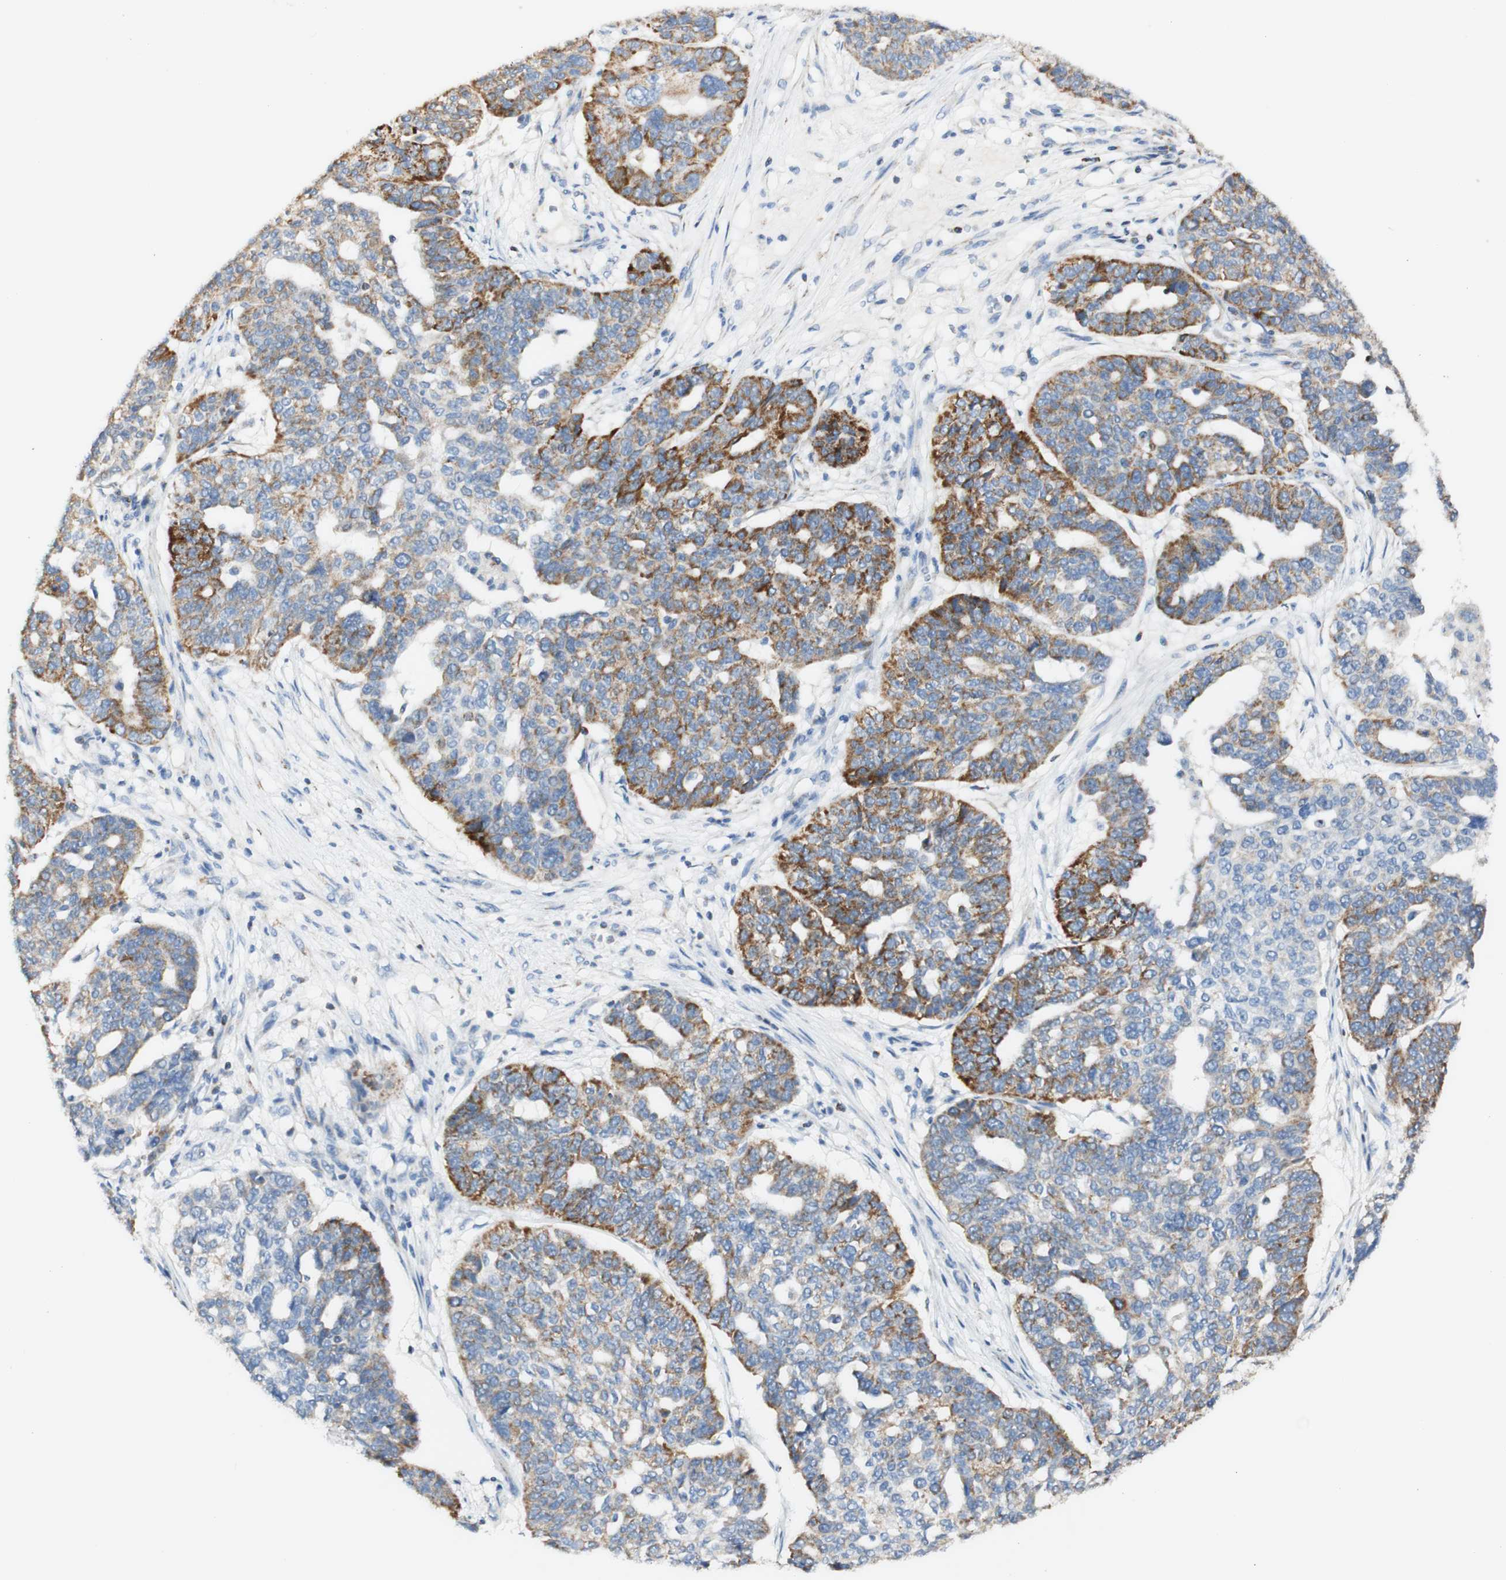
{"staining": {"intensity": "strong", "quantity": "25%-75%", "location": "cytoplasmic/membranous"}, "tissue": "ovarian cancer", "cell_type": "Tumor cells", "image_type": "cancer", "snomed": [{"axis": "morphology", "description": "Cystadenocarcinoma, serous, NOS"}, {"axis": "topography", "description": "Ovary"}], "caption": "Immunohistochemistry of human ovarian cancer shows high levels of strong cytoplasmic/membranous positivity in about 25%-75% of tumor cells.", "gene": "OXCT1", "patient": {"sex": "female", "age": 59}}